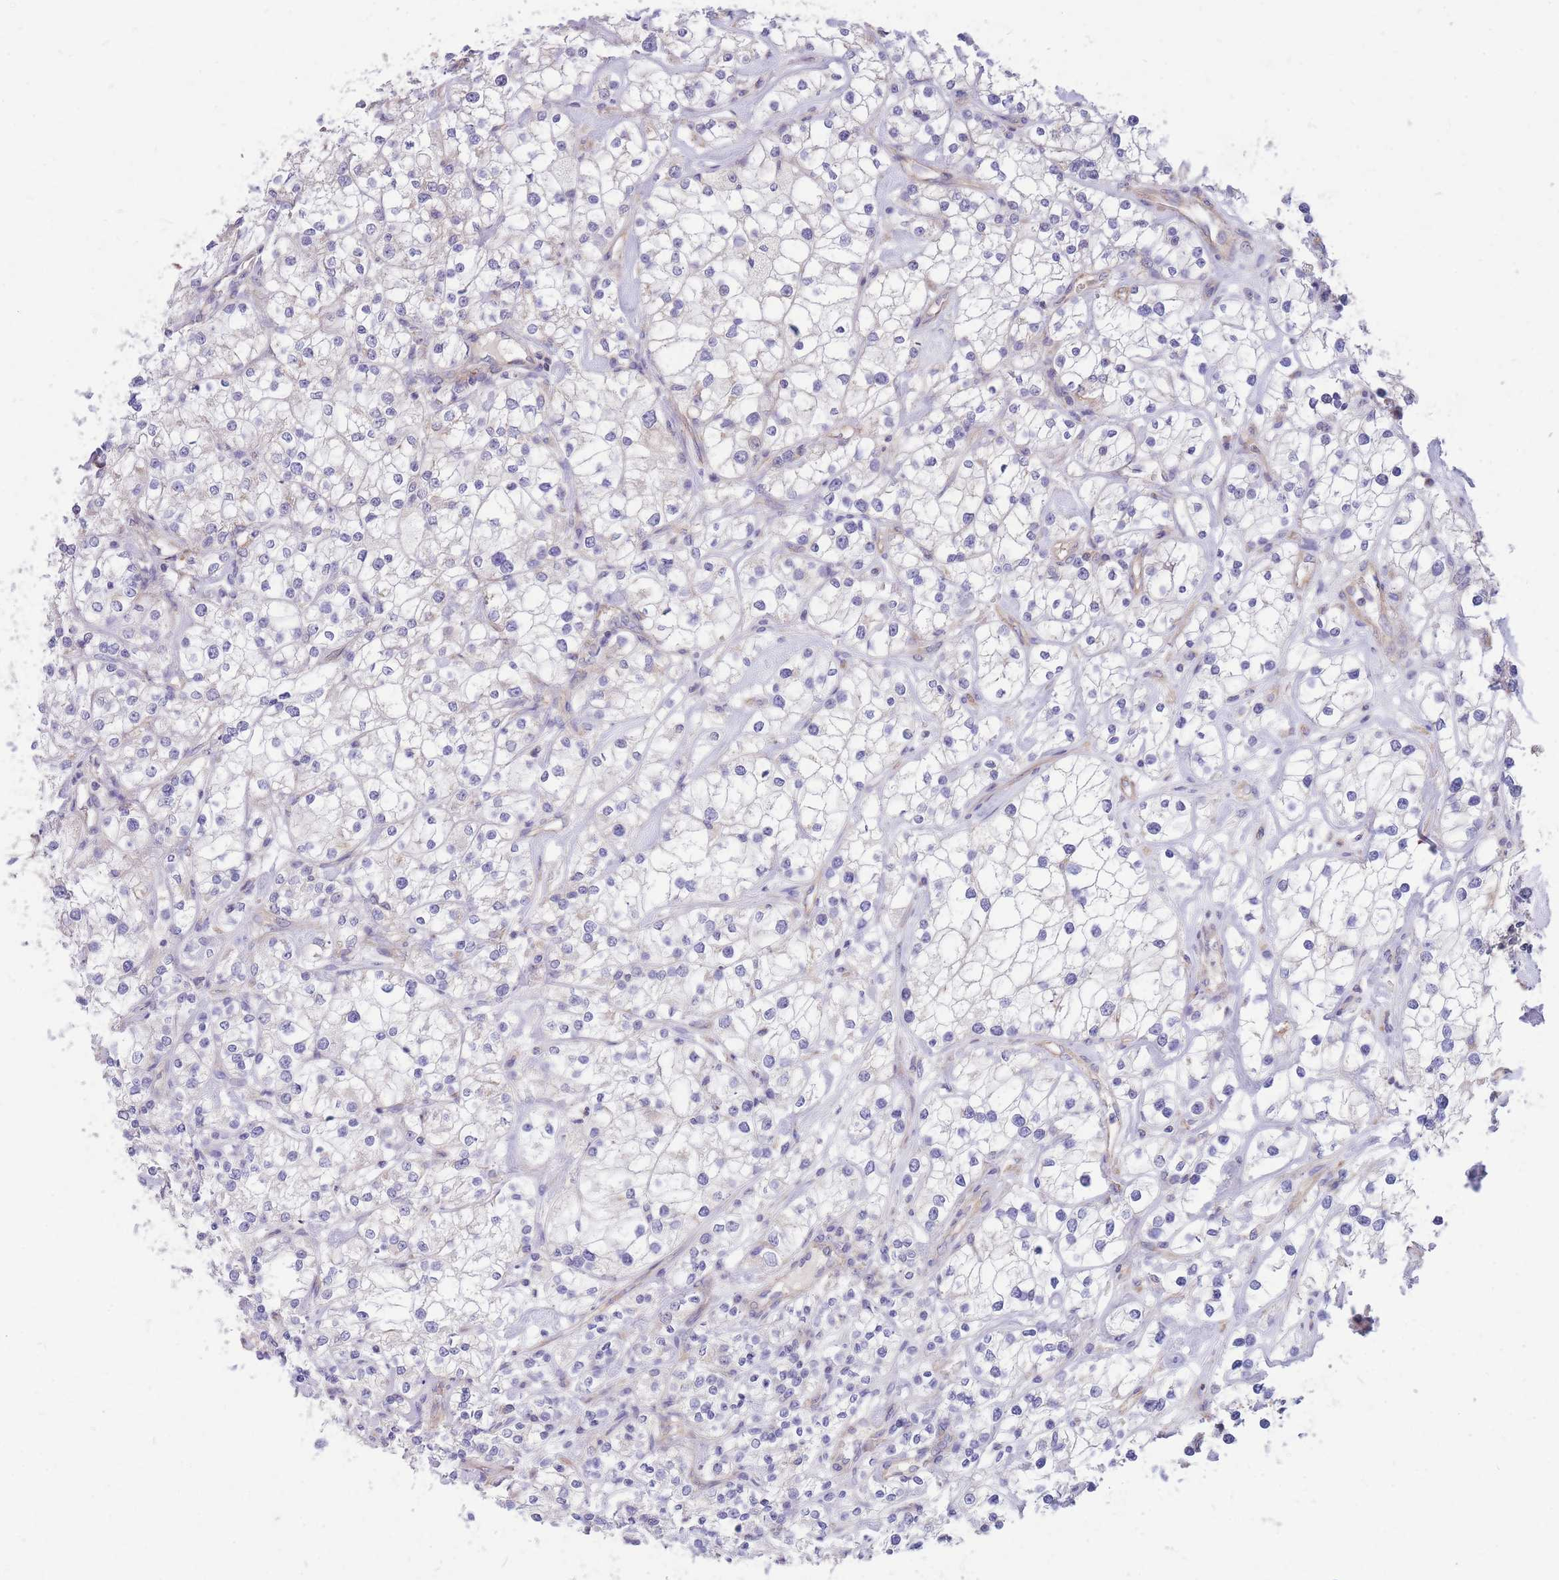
{"staining": {"intensity": "negative", "quantity": "none", "location": "none"}, "tissue": "renal cancer", "cell_type": "Tumor cells", "image_type": "cancer", "snomed": [{"axis": "morphology", "description": "Adenocarcinoma, NOS"}, {"axis": "topography", "description": "Kidney"}], "caption": "The immunohistochemistry (IHC) image has no significant positivity in tumor cells of renal cancer tissue.", "gene": "MRPS9", "patient": {"sex": "male", "age": 77}}